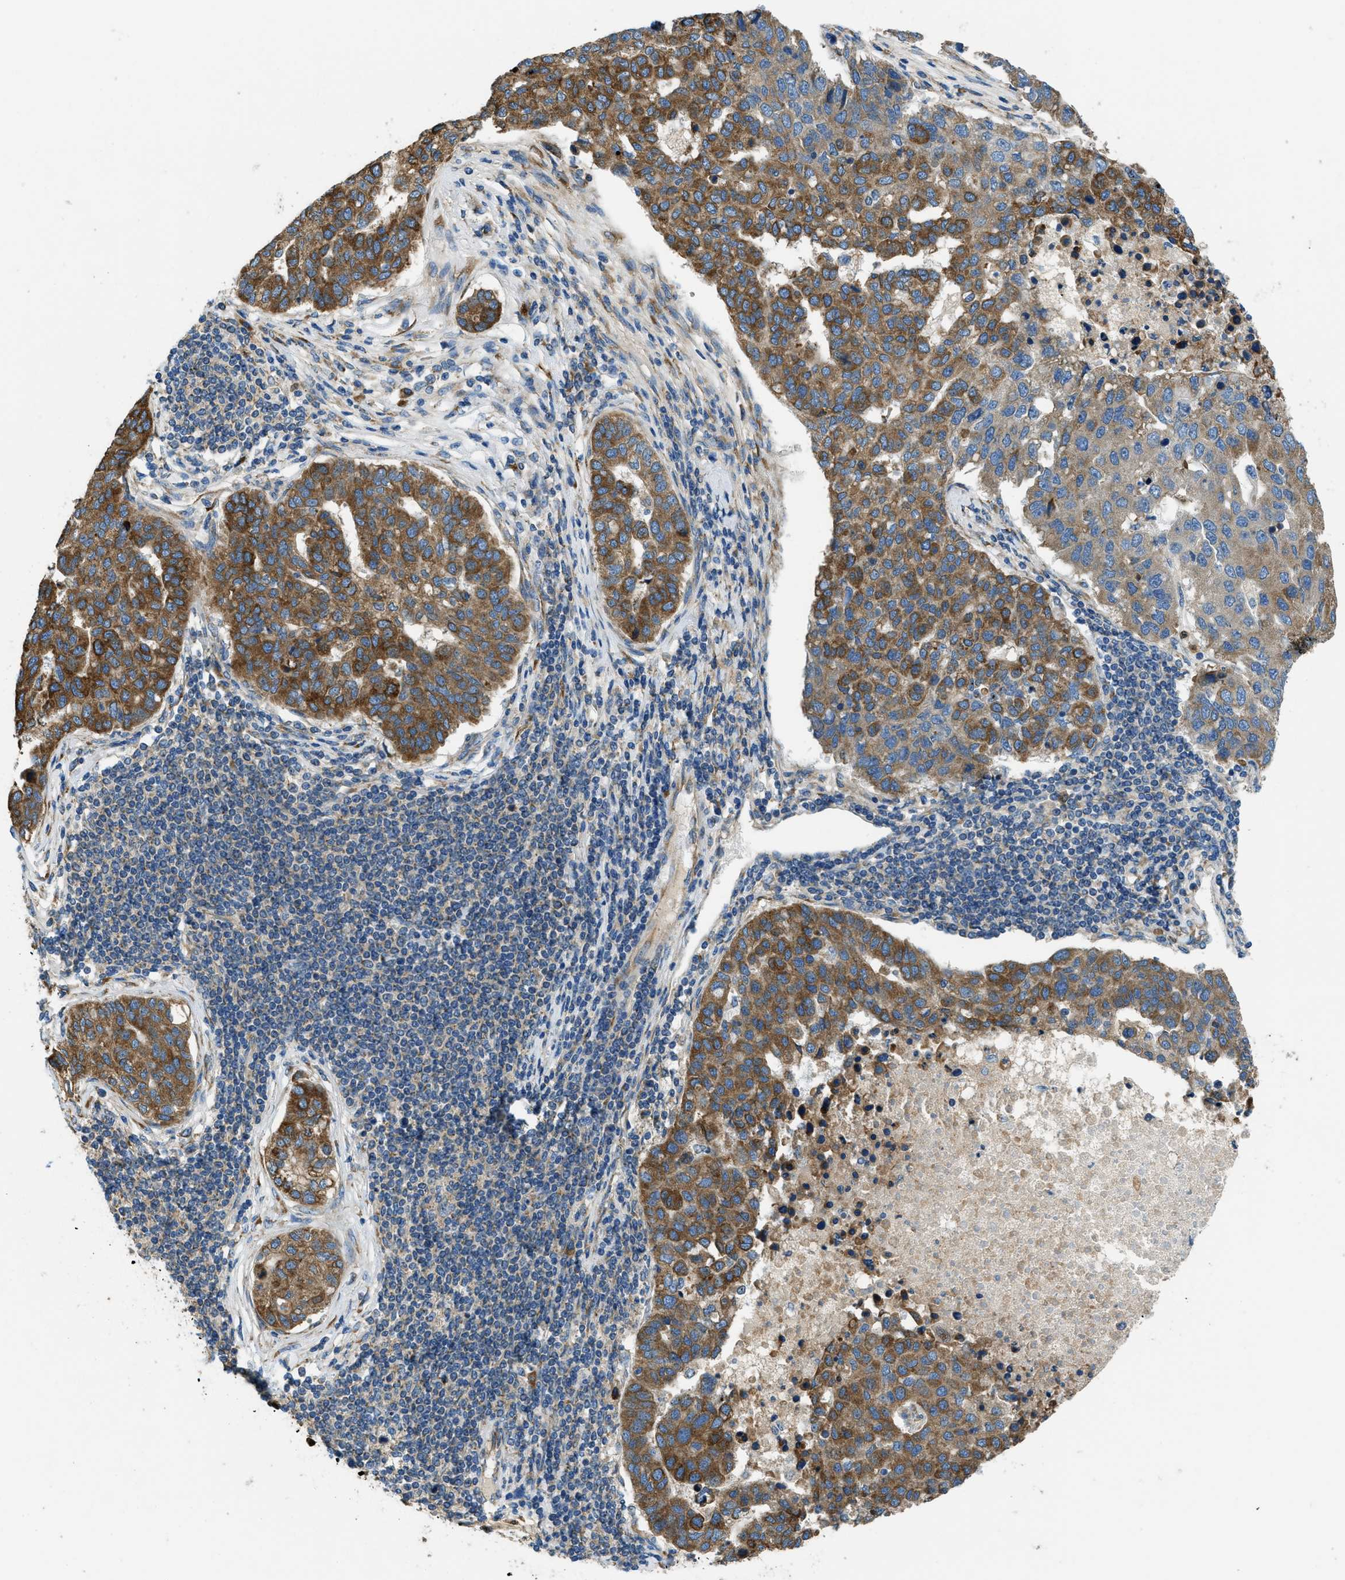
{"staining": {"intensity": "moderate", "quantity": ">75%", "location": "cytoplasmic/membranous"}, "tissue": "pancreatic cancer", "cell_type": "Tumor cells", "image_type": "cancer", "snomed": [{"axis": "morphology", "description": "Adenocarcinoma, NOS"}, {"axis": "topography", "description": "Pancreas"}], "caption": "A brown stain highlights moderate cytoplasmic/membranous expression of a protein in human pancreatic adenocarcinoma tumor cells.", "gene": "GIMAP8", "patient": {"sex": "female", "age": 61}}